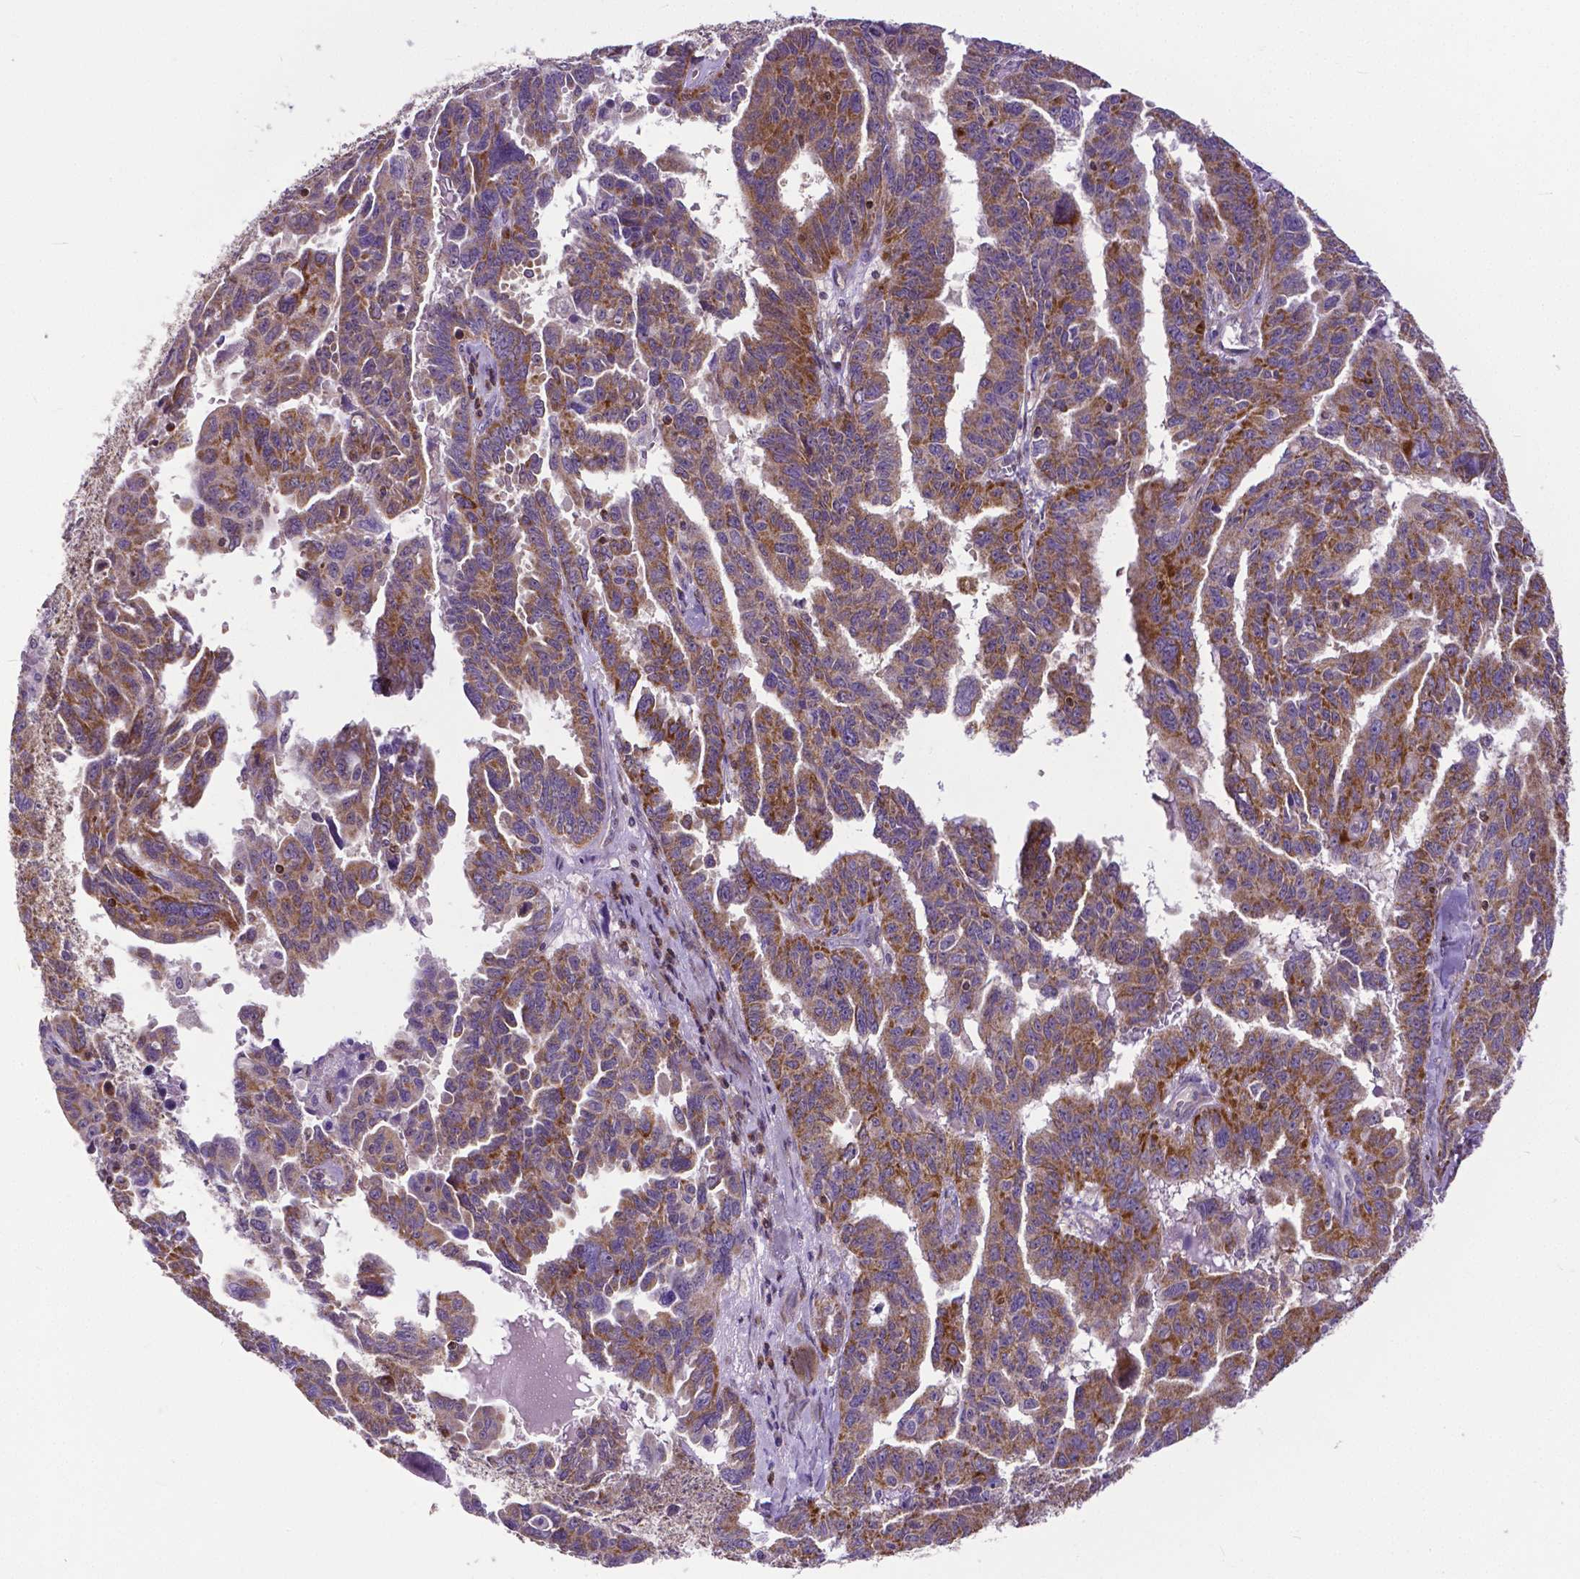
{"staining": {"intensity": "strong", "quantity": ">75%", "location": "cytoplasmic/membranous"}, "tissue": "ovarian cancer", "cell_type": "Tumor cells", "image_type": "cancer", "snomed": [{"axis": "morphology", "description": "Adenocarcinoma, NOS"}, {"axis": "morphology", "description": "Carcinoma, endometroid"}, {"axis": "topography", "description": "Ovary"}], "caption": "Immunohistochemistry micrograph of neoplastic tissue: ovarian adenocarcinoma stained using immunohistochemistry (IHC) shows high levels of strong protein expression localized specifically in the cytoplasmic/membranous of tumor cells, appearing as a cytoplasmic/membranous brown color.", "gene": "MCL1", "patient": {"sex": "female", "age": 72}}